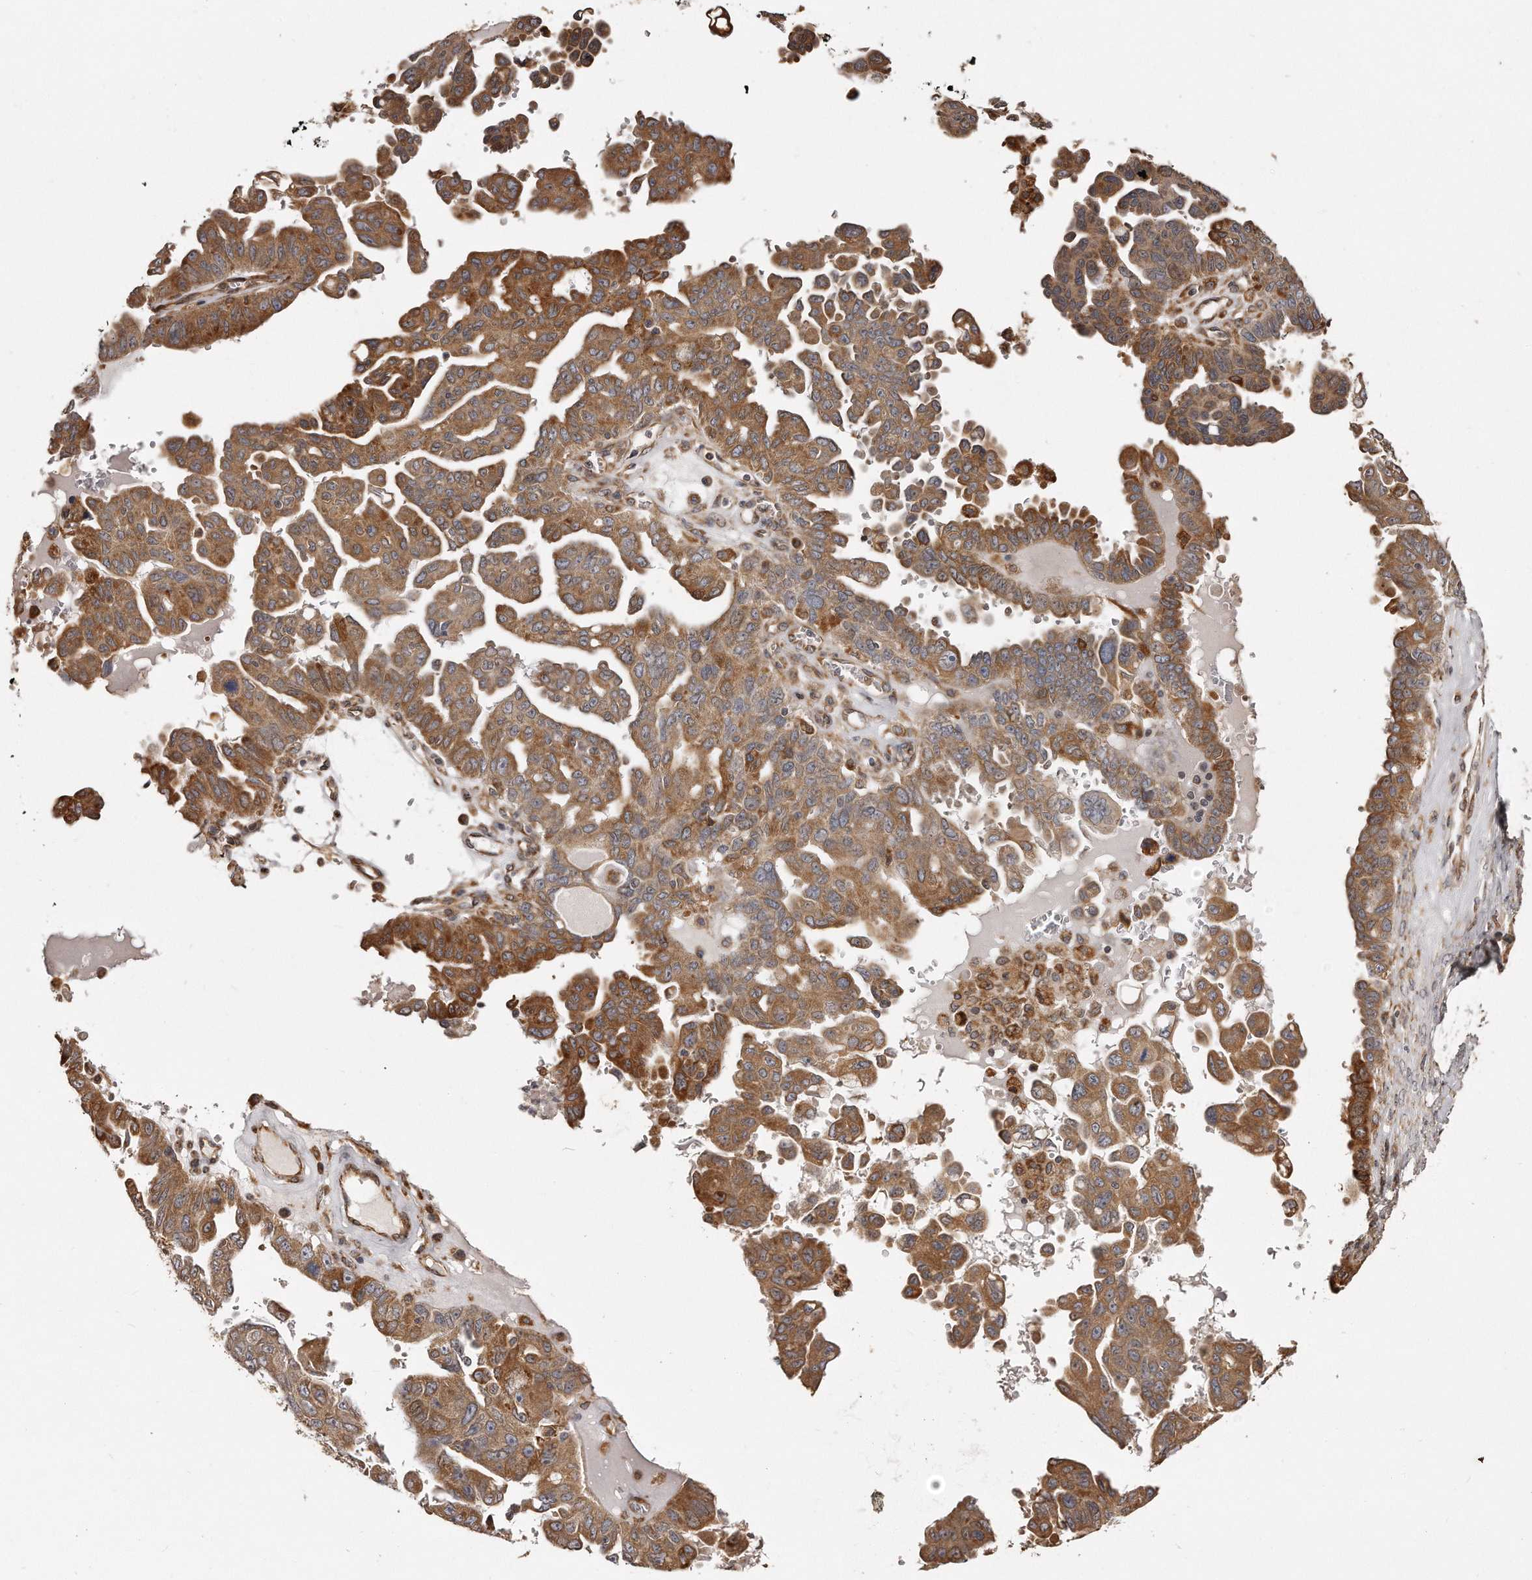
{"staining": {"intensity": "moderate", "quantity": ">75%", "location": "cytoplasmic/membranous"}, "tissue": "ovarian cancer", "cell_type": "Tumor cells", "image_type": "cancer", "snomed": [{"axis": "morphology", "description": "Carcinoma, endometroid"}, {"axis": "topography", "description": "Ovary"}], "caption": "Immunohistochemistry (IHC) (DAB (3,3'-diaminobenzidine)) staining of human ovarian cancer (endometroid carcinoma) shows moderate cytoplasmic/membranous protein expression in approximately >75% of tumor cells.", "gene": "TRAPPC14", "patient": {"sex": "female", "age": 62}}